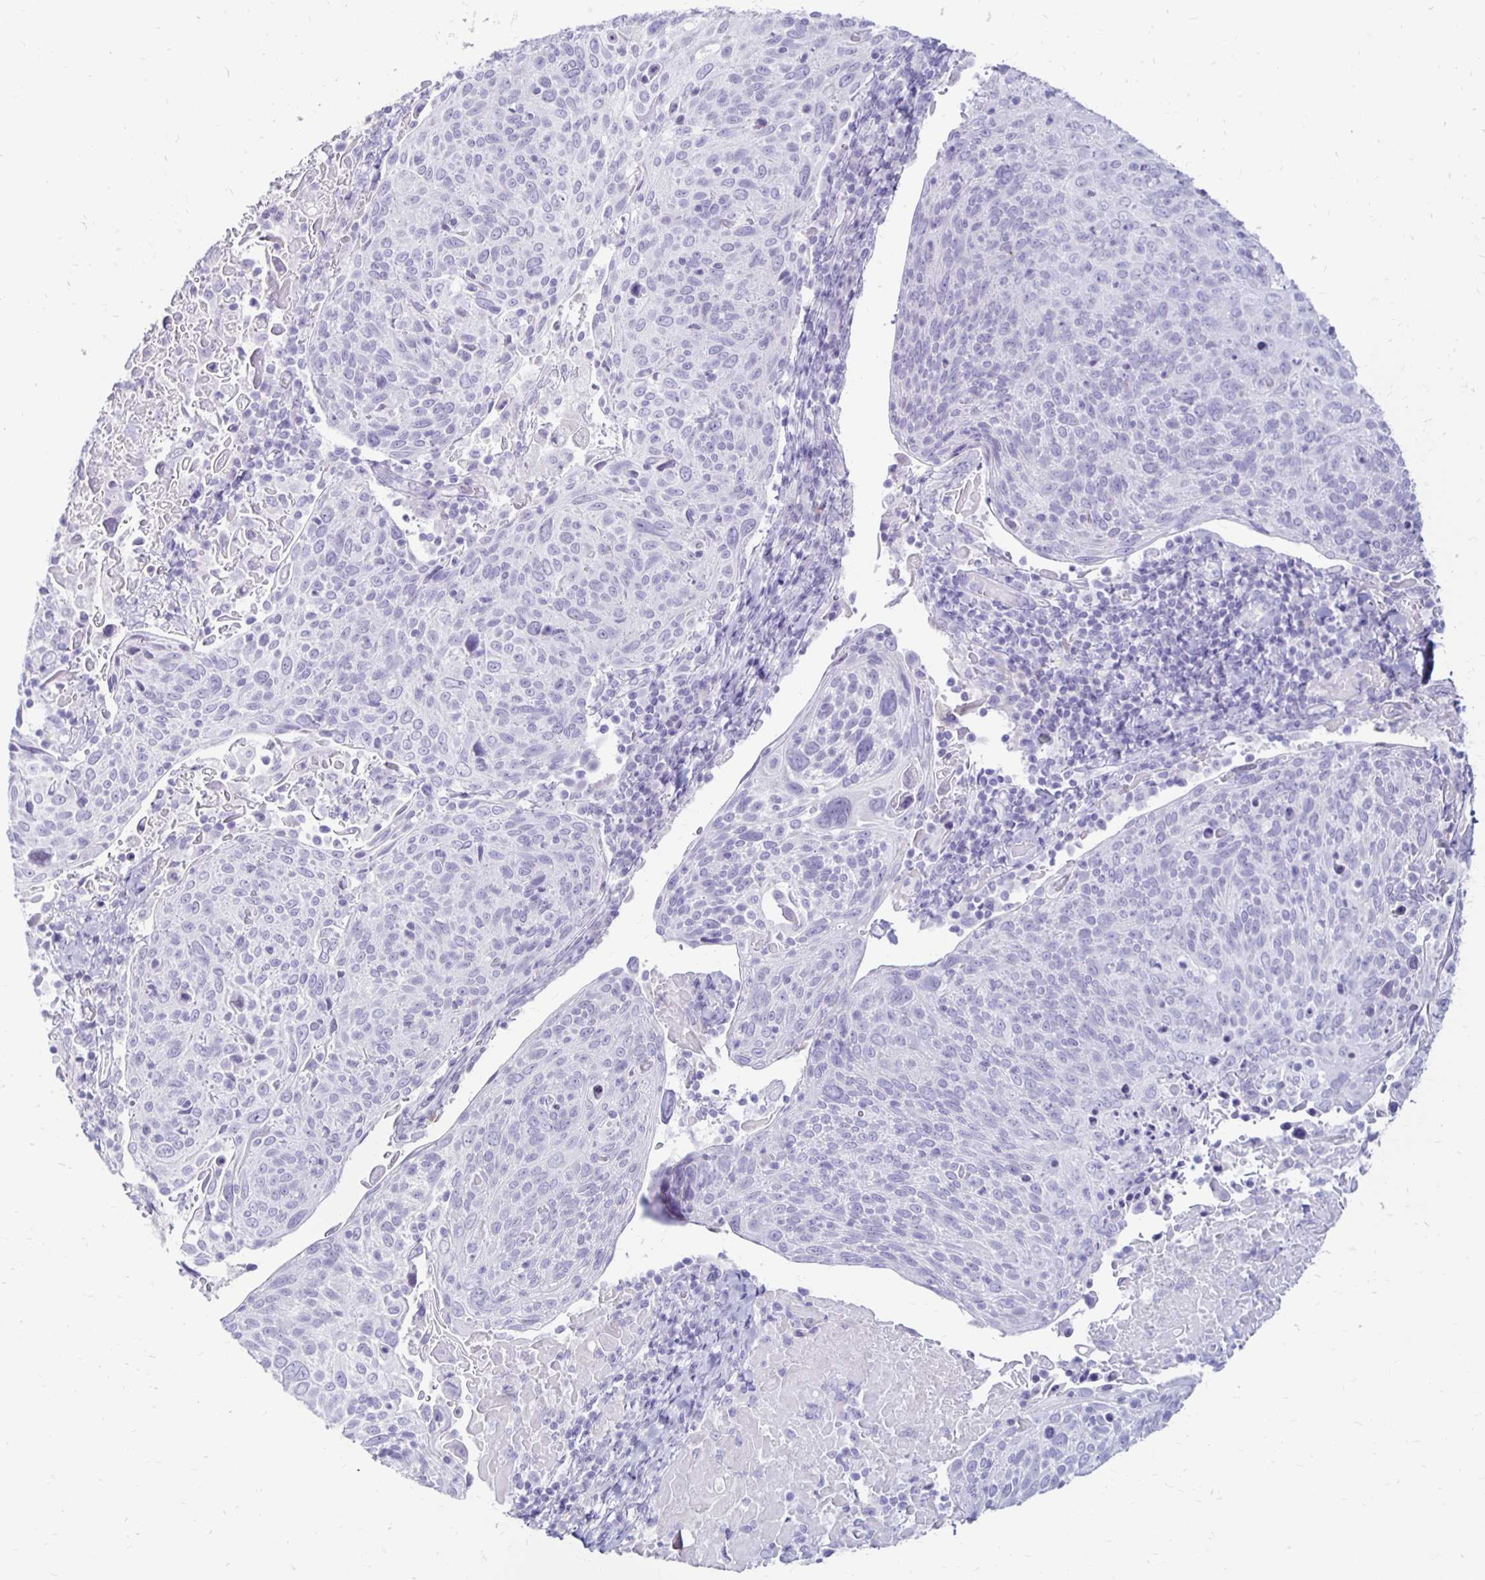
{"staining": {"intensity": "negative", "quantity": "none", "location": "none"}, "tissue": "cervical cancer", "cell_type": "Tumor cells", "image_type": "cancer", "snomed": [{"axis": "morphology", "description": "Squamous cell carcinoma, NOS"}, {"axis": "topography", "description": "Cervix"}], "caption": "Tumor cells are negative for brown protein staining in cervical cancer.", "gene": "RYR1", "patient": {"sex": "female", "age": 61}}